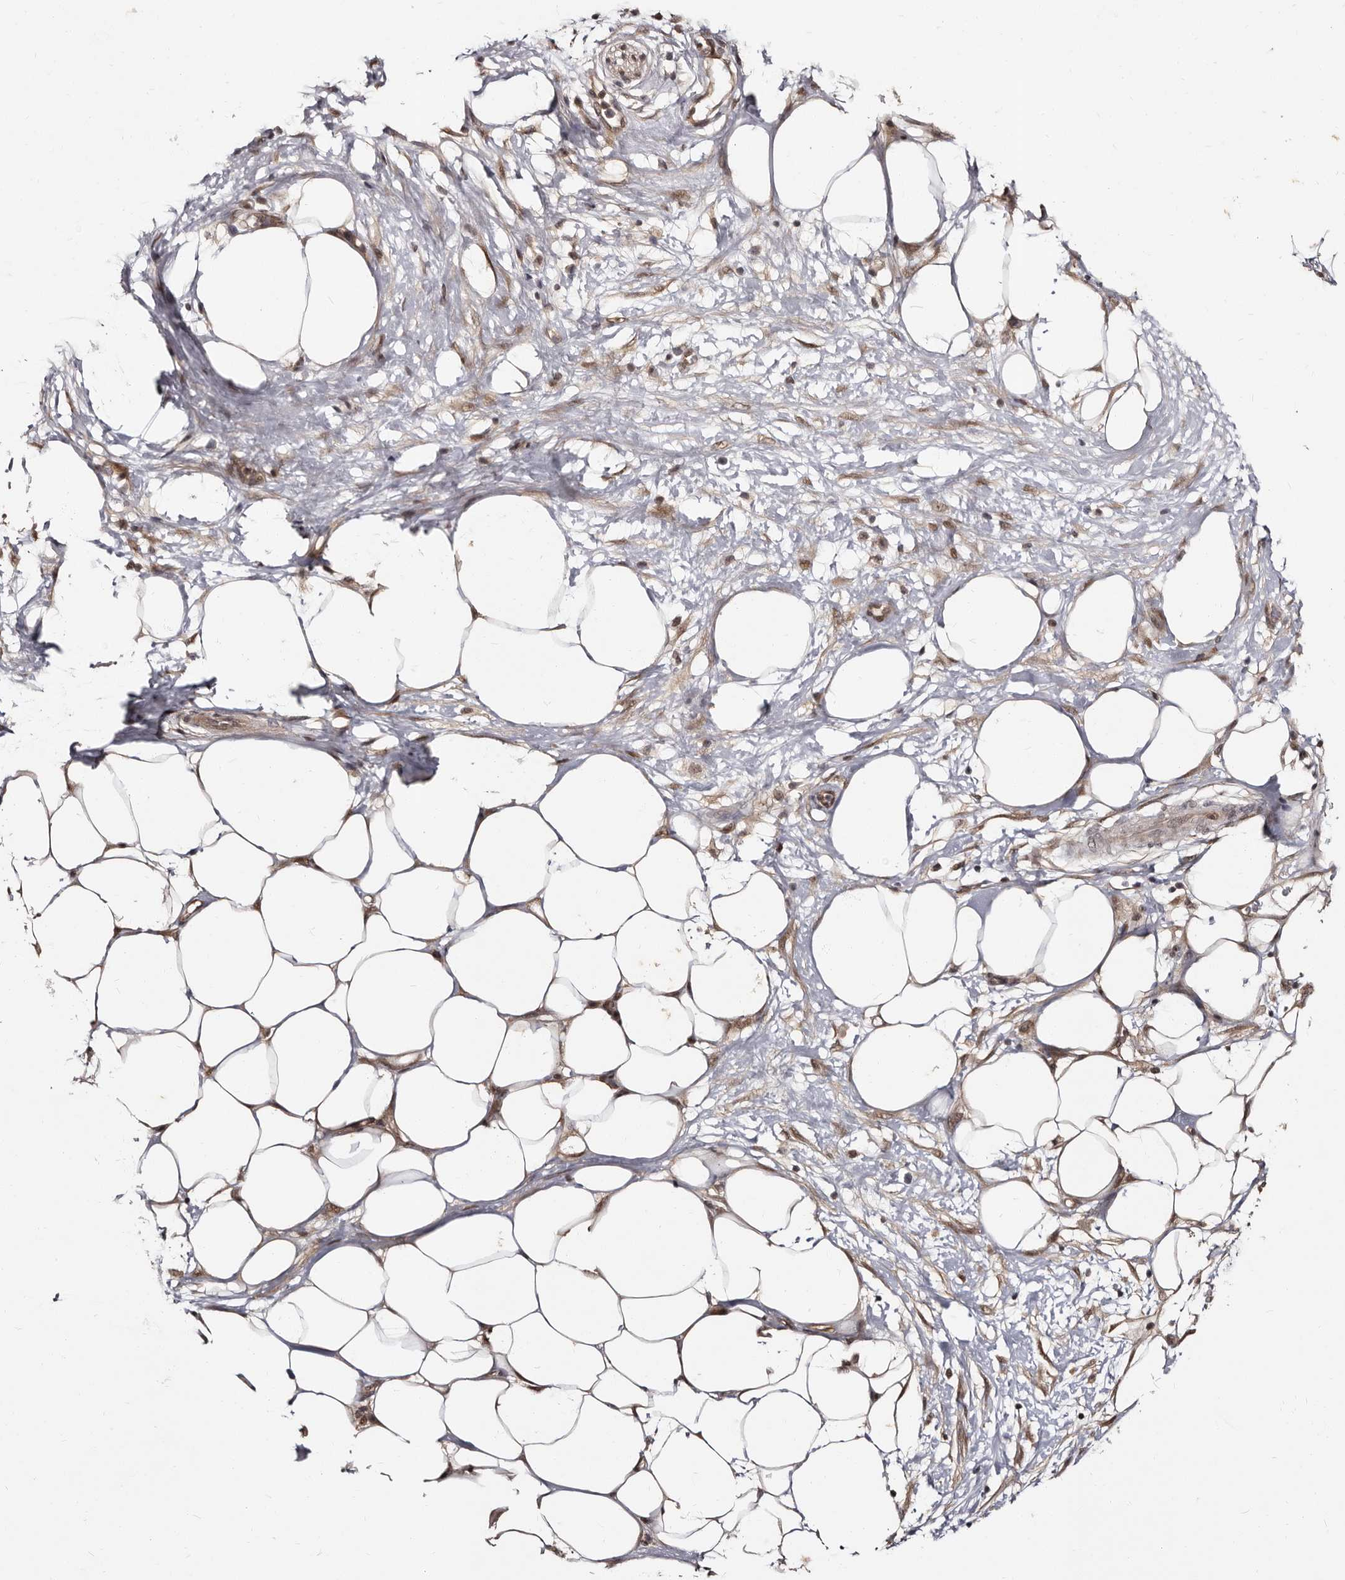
{"staining": {"intensity": "weak", "quantity": ">75%", "location": "cytoplasmic/membranous,nuclear"}, "tissue": "pancreatic cancer", "cell_type": "Tumor cells", "image_type": "cancer", "snomed": [{"axis": "morphology", "description": "Adenocarcinoma, NOS"}, {"axis": "topography", "description": "Pancreas"}], "caption": "Protein expression analysis of pancreatic cancer exhibits weak cytoplasmic/membranous and nuclear expression in approximately >75% of tumor cells. (brown staining indicates protein expression, while blue staining denotes nuclei).", "gene": "TBC1D22B", "patient": {"sex": "female", "age": 78}}